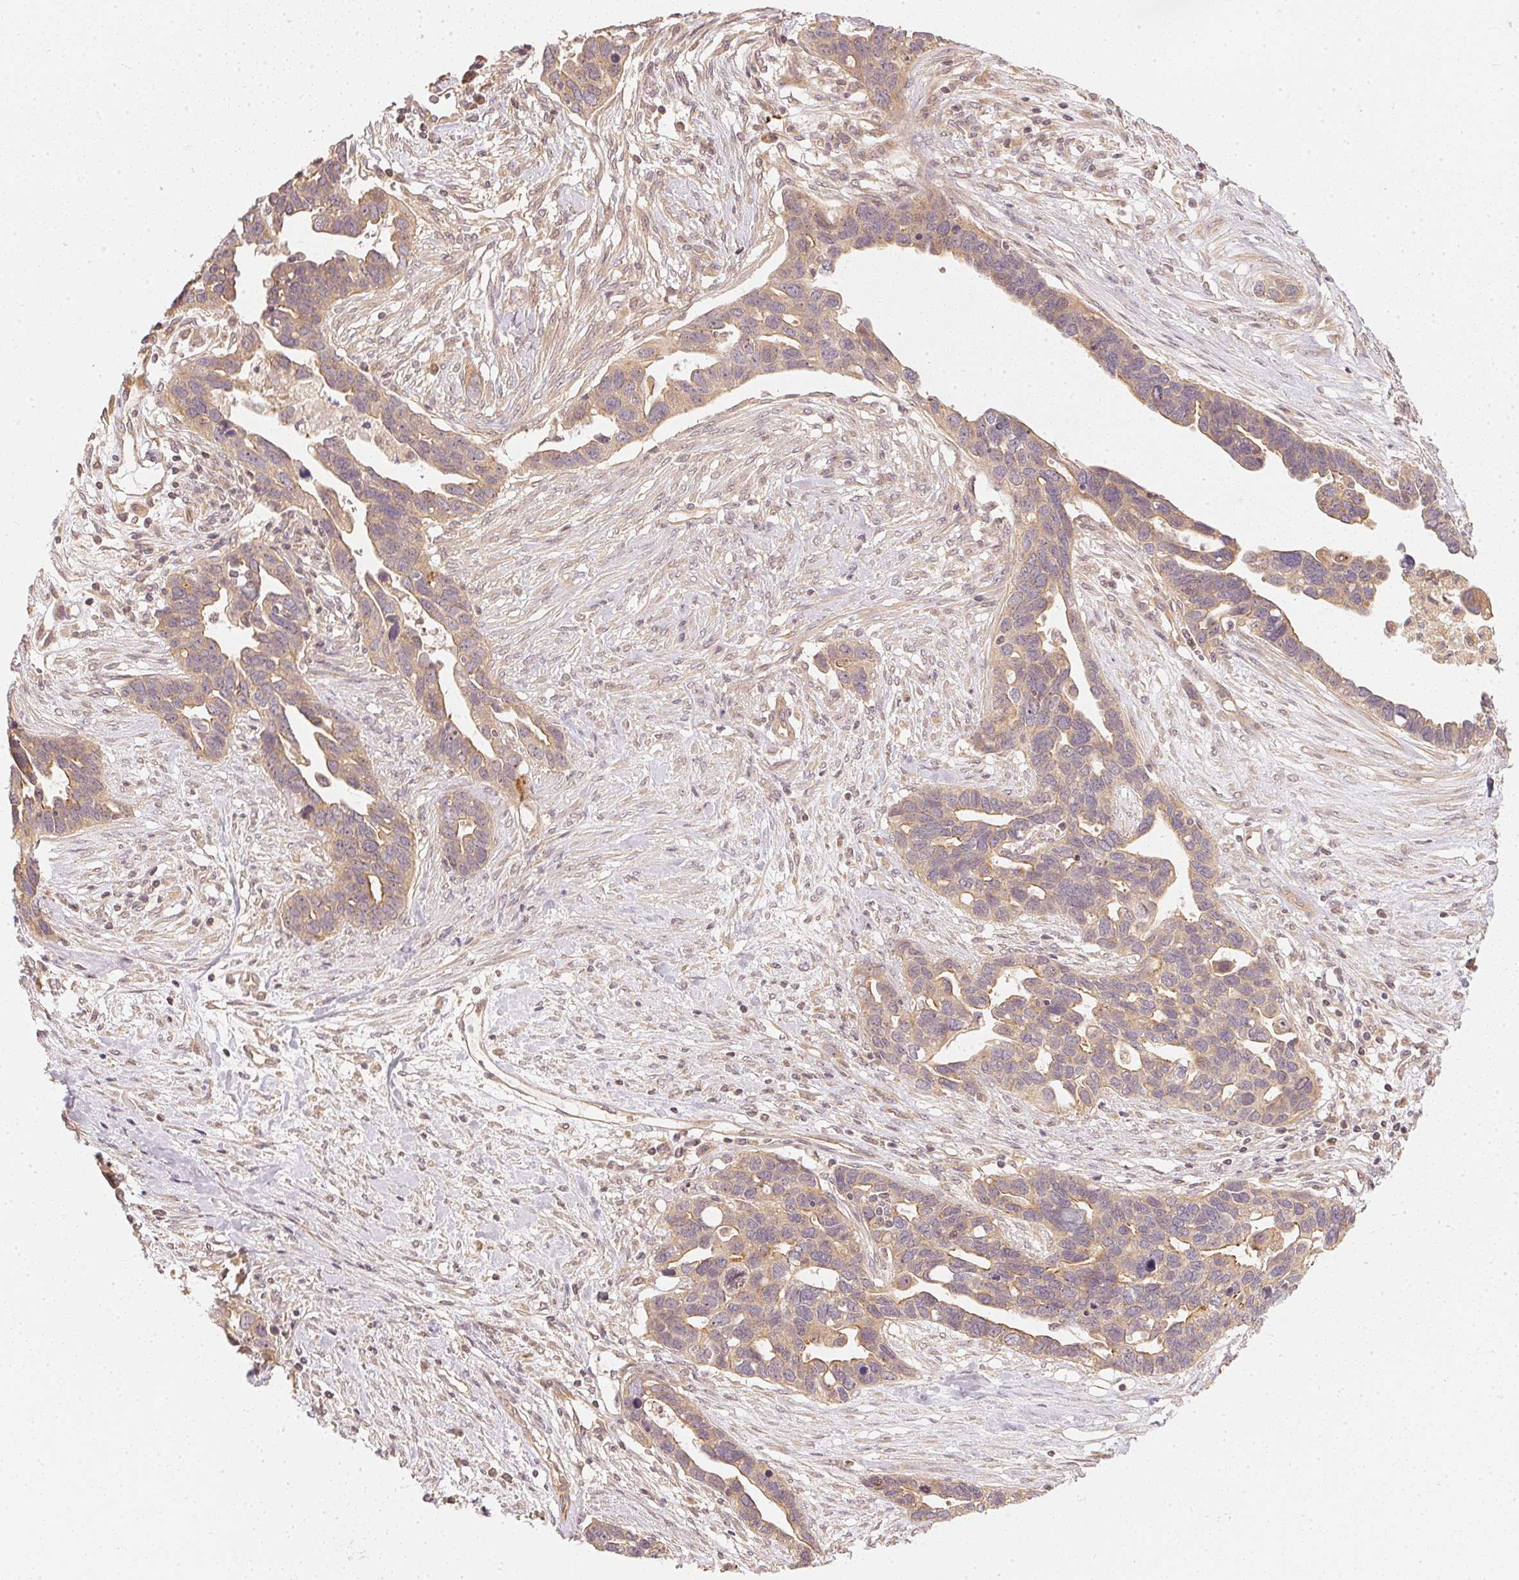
{"staining": {"intensity": "weak", "quantity": ">75%", "location": "cytoplasmic/membranous"}, "tissue": "ovarian cancer", "cell_type": "Tumor cells", "image_type": "cancer", "snomed": [{"axis": "morphology", "description": "Cystadenocarcinoma, serous, NOS"}, {"axis": "topography", "description": "Ovary"}], "caption": "A micrograph of ovarian cancer stained for a protein reveals weak cytoplasmic/membranous brown staining in tumor cells.", "gene": "WDR54", "patient": {"sex": "female", "age": 54}}